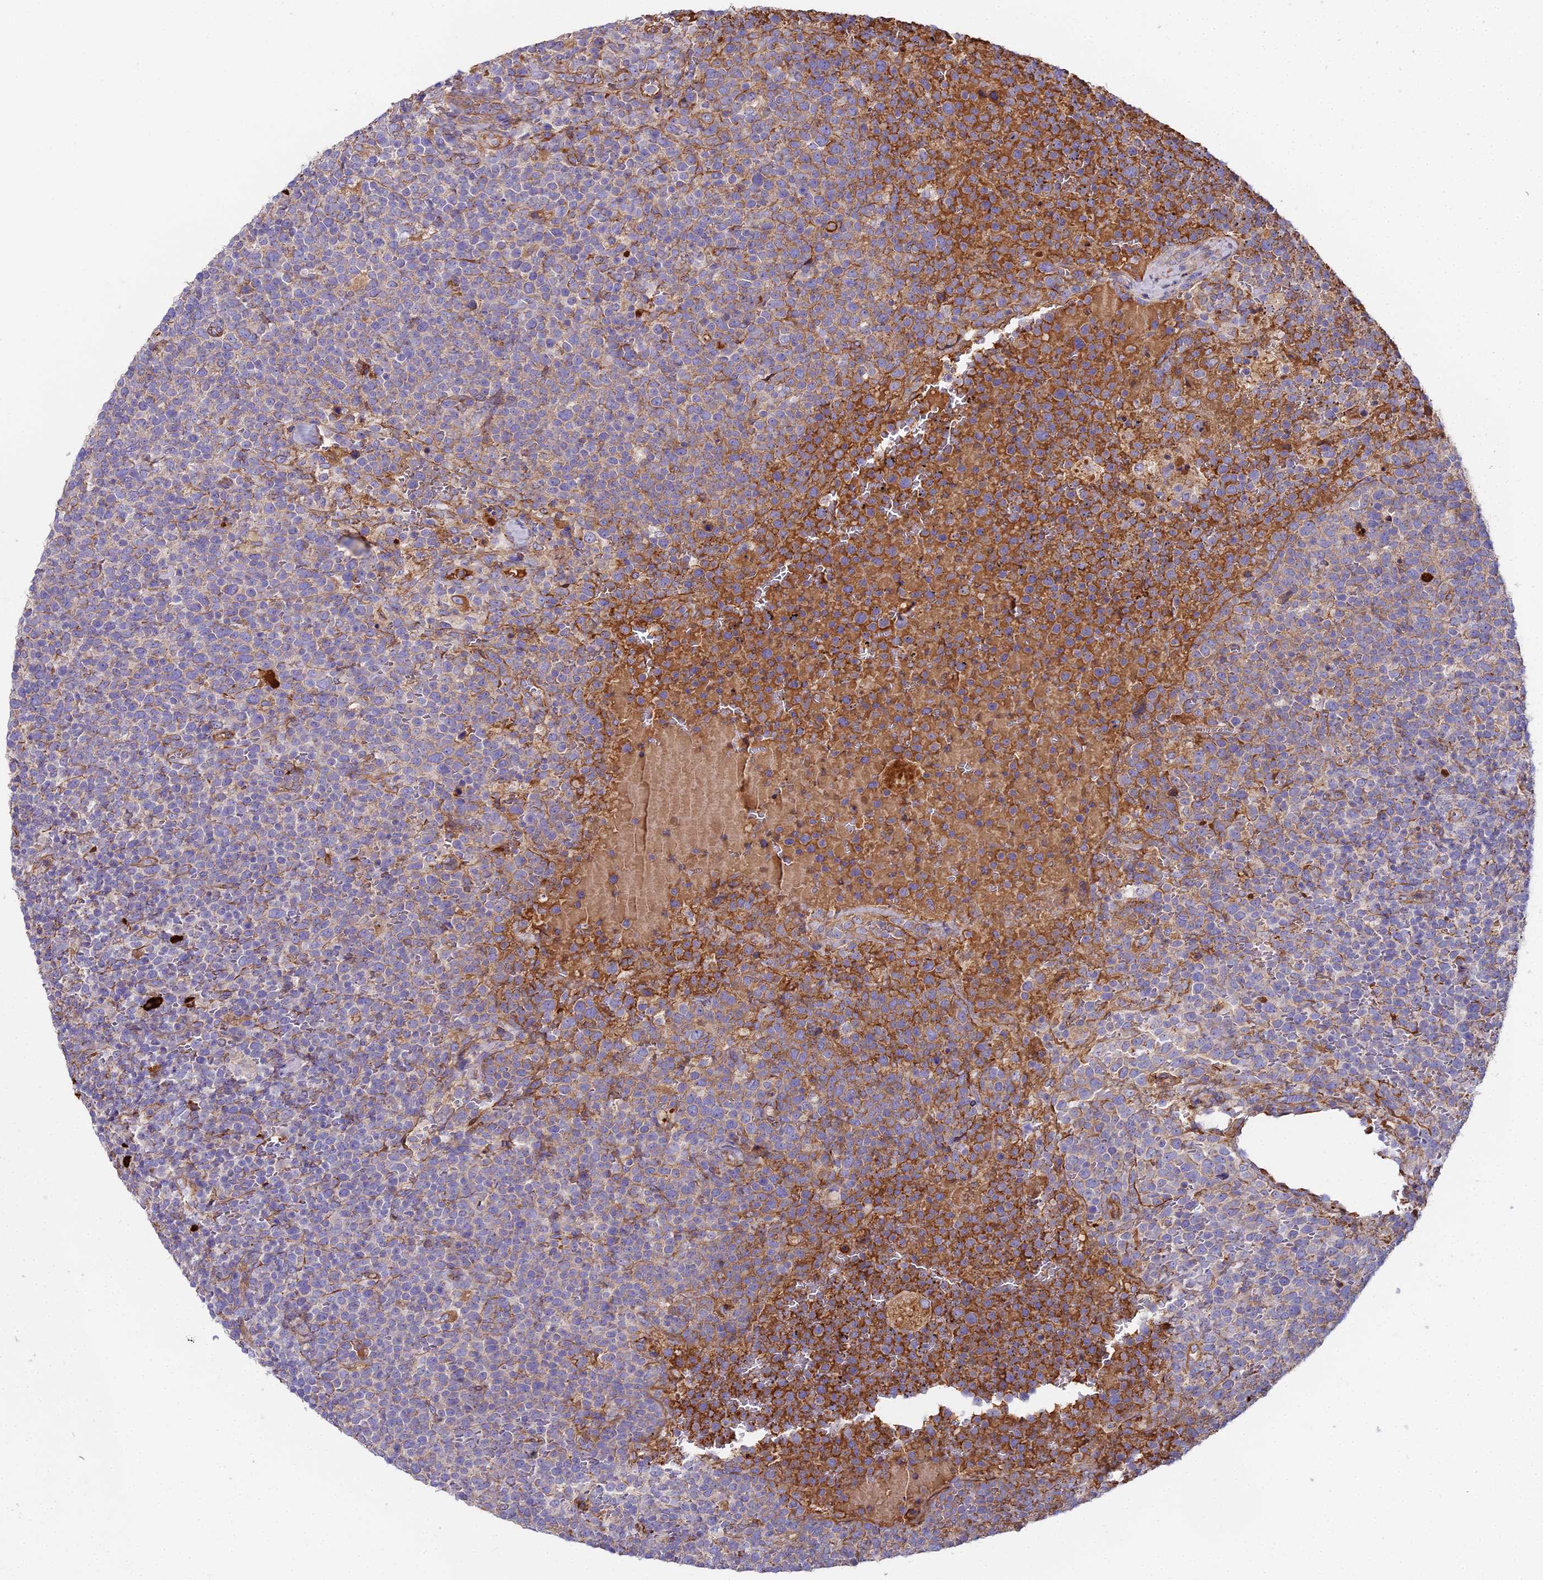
{"staining": {"intensity": "weak", "quantity": "<25%", "location": "cytoplasmic/membranous"}, "tissue": "lymphoma", "cell_type": "Tumor cells", "image_type": "cancer", "snomed": [{"axis": "morphology", "description": "Malignant lymphoma, non-Hodgkin's type, High grade"}, {"axis": "topography", "description": "Lymph node"}], "caption": "Immunohistochemistry (IHC) photomicrograph of high-grade malignant lymphoma, non-Hodgkin's type stained for a protein (brown), which exhibits no expression in tumor cells. (IHC, brightfield microscopy, high magnification).", "gene": "BEX4", "patient": {"sex": "male", "age": 61}}